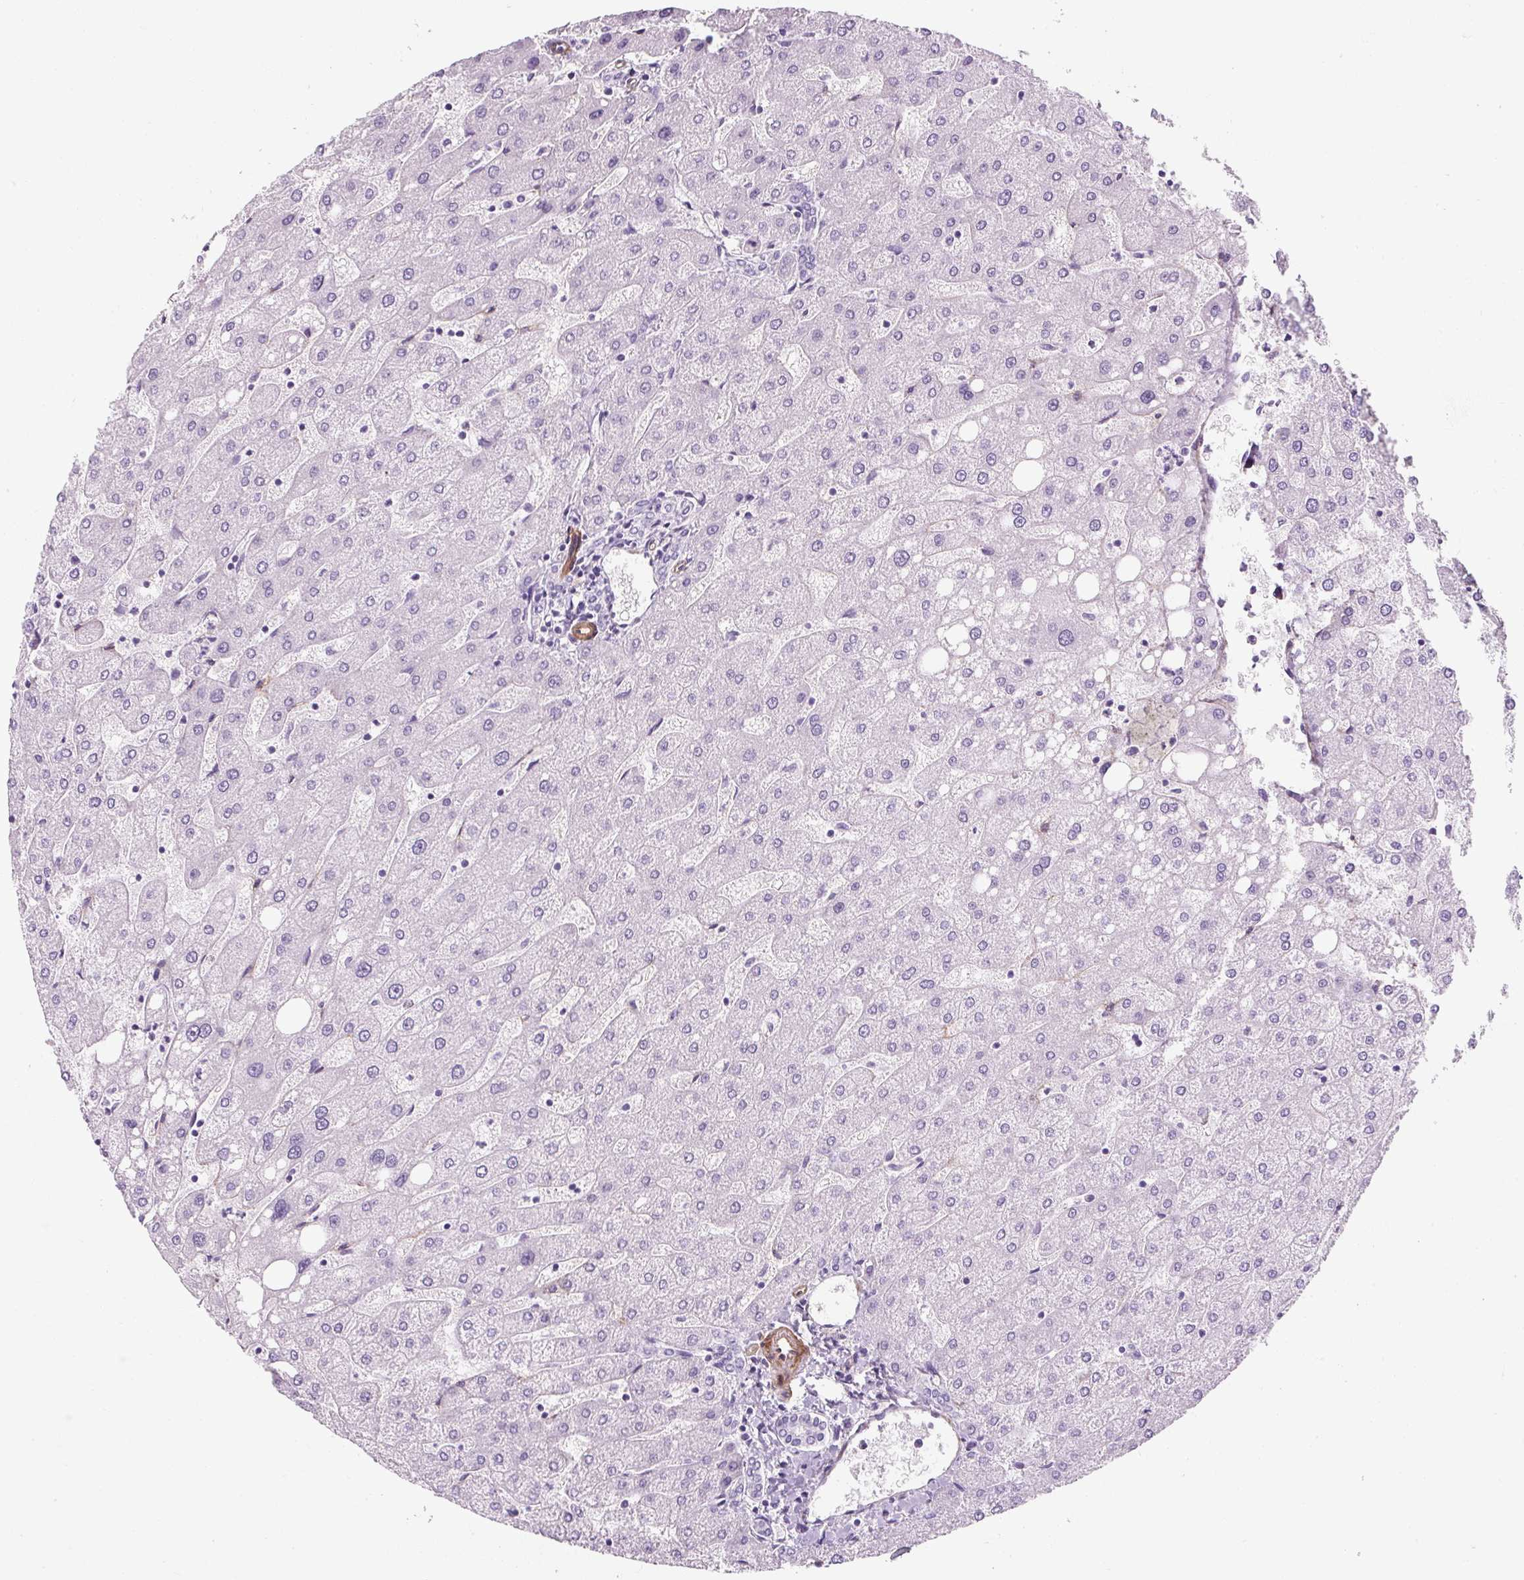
{"staining": {"intensity": "negative", "quantity": "none", "location": "none"}, "tissue": "liver", "cell_type": "Cholangiocytes", "image_type": "normal", "snomed": [{"axis": "morphology", "description": "Normal tissue, NOS"}, {"axis": "topography", "description": "Liver"}], "caption": "This is an IHC histopathology image of benign human liver. There is no expression in cholangiocytes.", "gene": "CAVIN3", "patient": {"sex": "male", "age": 67}}